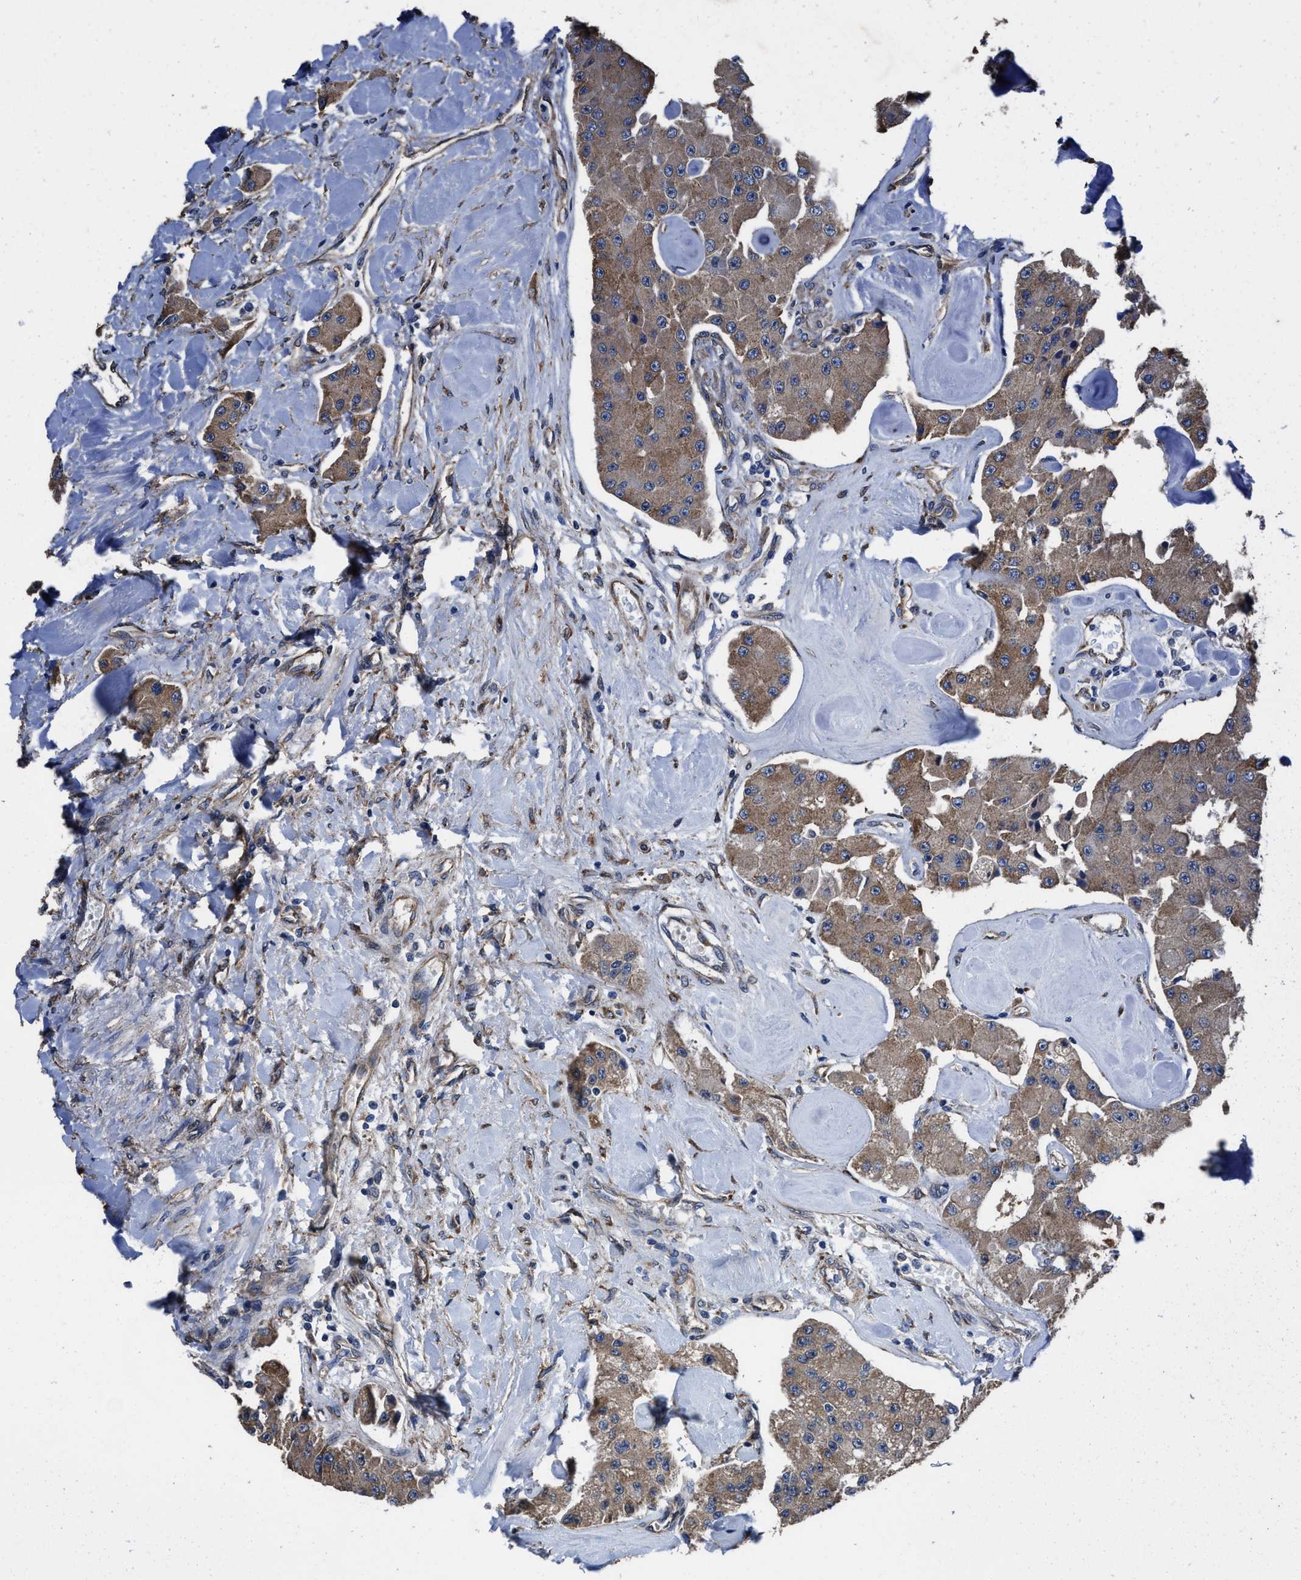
{"staining": {"intensity": "moderate", "quantity": ">75%", "location": "cytoplasmic/membranous"}, "tissue": "carcinoid", "cell_type": "Tumor cells", "image_type": "cancer", "snomed": [{"axis": "morphology", "description": "Carcinoid, malignant, NOS"}, {"axis": "topography", "description": "Pancreas"}], "caption": "Human carcinoid stained with a protein marker shows moderate staining in tumor cells.", "gene": "IDNK", "patient": {"sex": "male", "age": 41}}